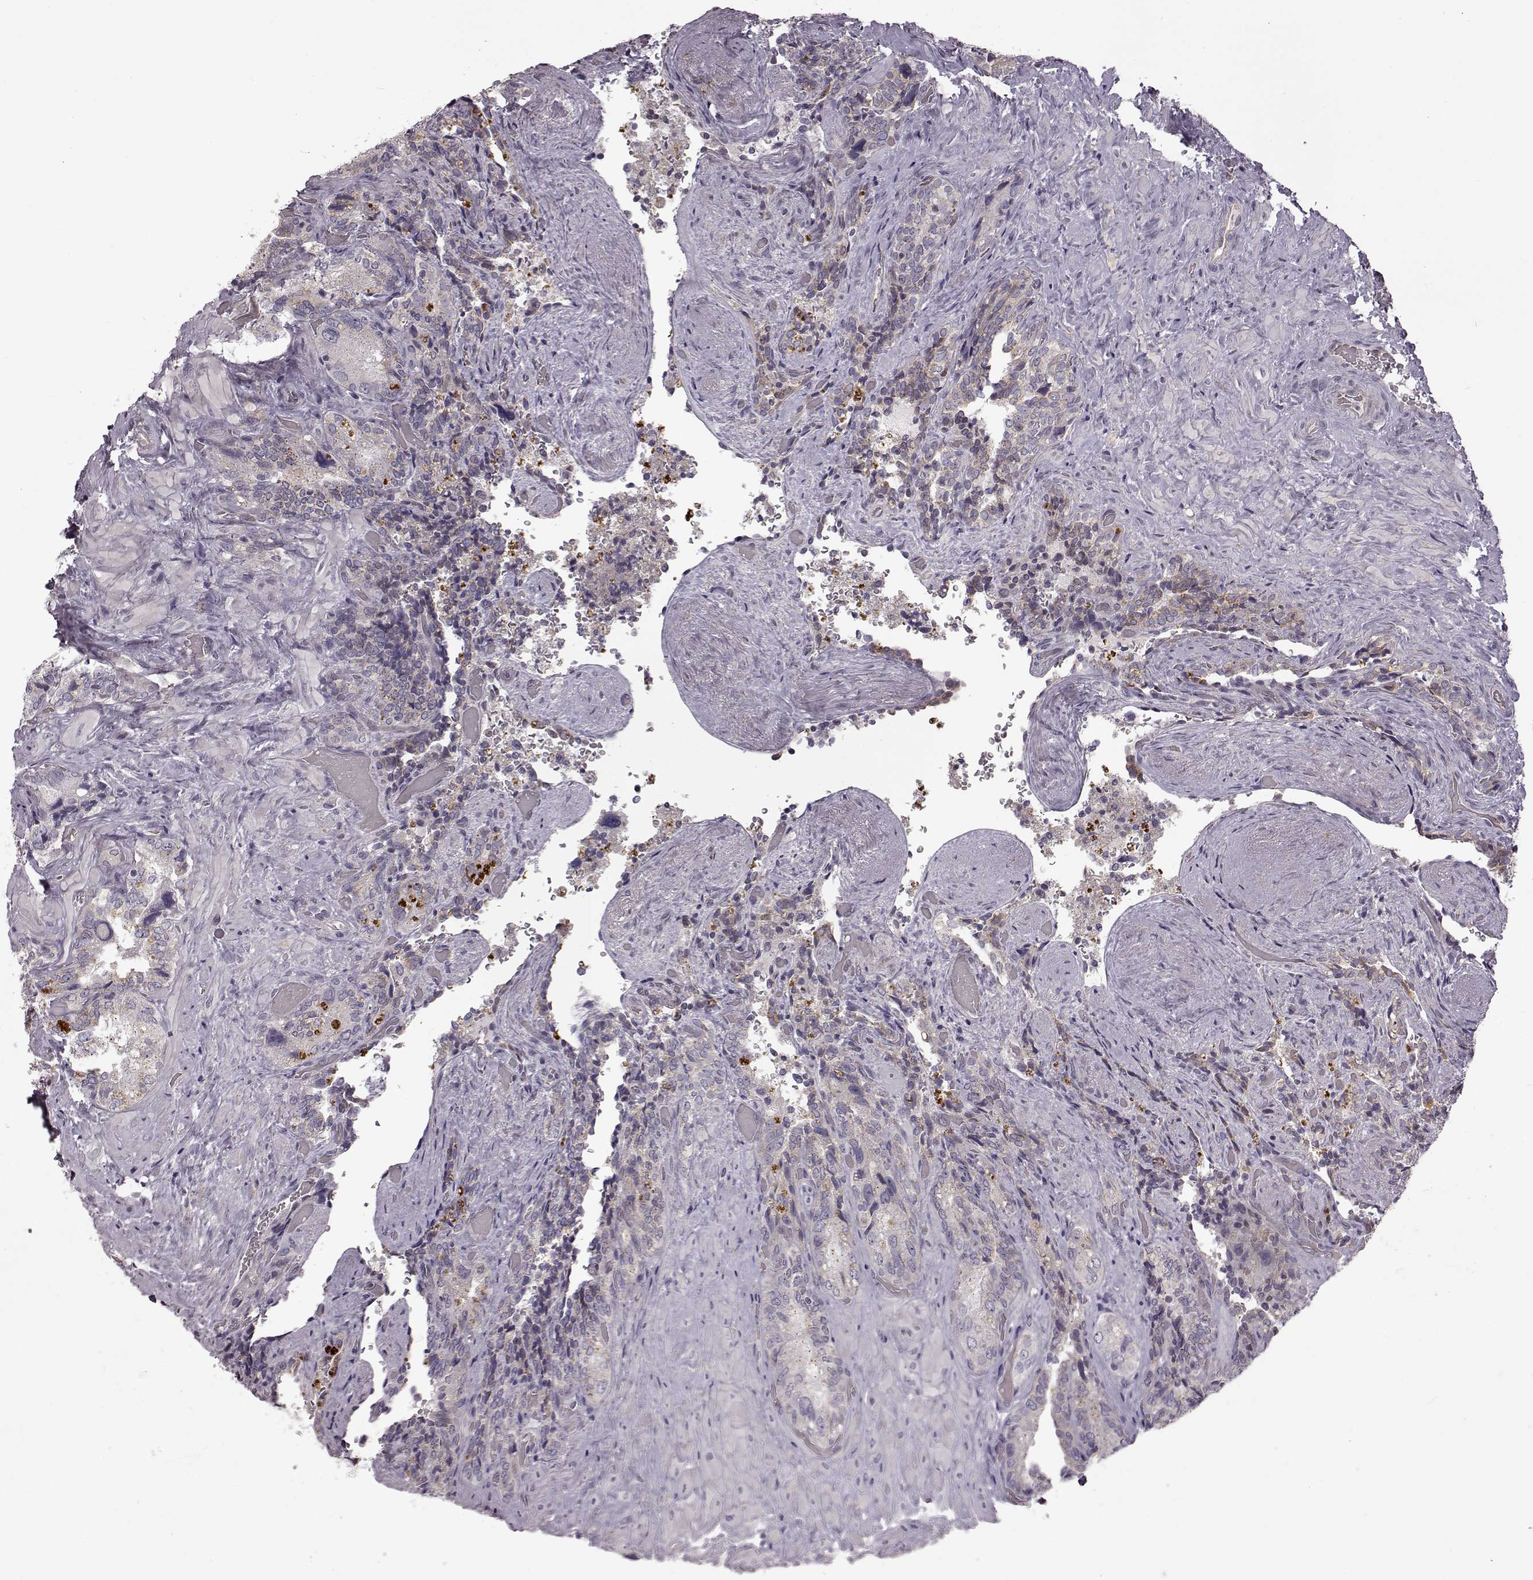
{"staining": {"intensity": "weak", "quantity": "<25%", "location": "cytoplasmic/membranous"}, "tissue": "seminal vesicle", "cell_type": "Glandular cells", "image_type": "normal", "snomed": [{"axis": "morphology", "description": "Normal tissue, NOS"}, {"axis": "topography", "description": "Seminal veicle"}], "caption": "This histopathology image is of unremarkable seminal vesicle stained with IHC to label a protein in brown with the nuclei are counter-stained blue. There is no positivity in glandular cells.", "gene": "B3GNT6", "patient": {"sex": "male", "age": 69}}